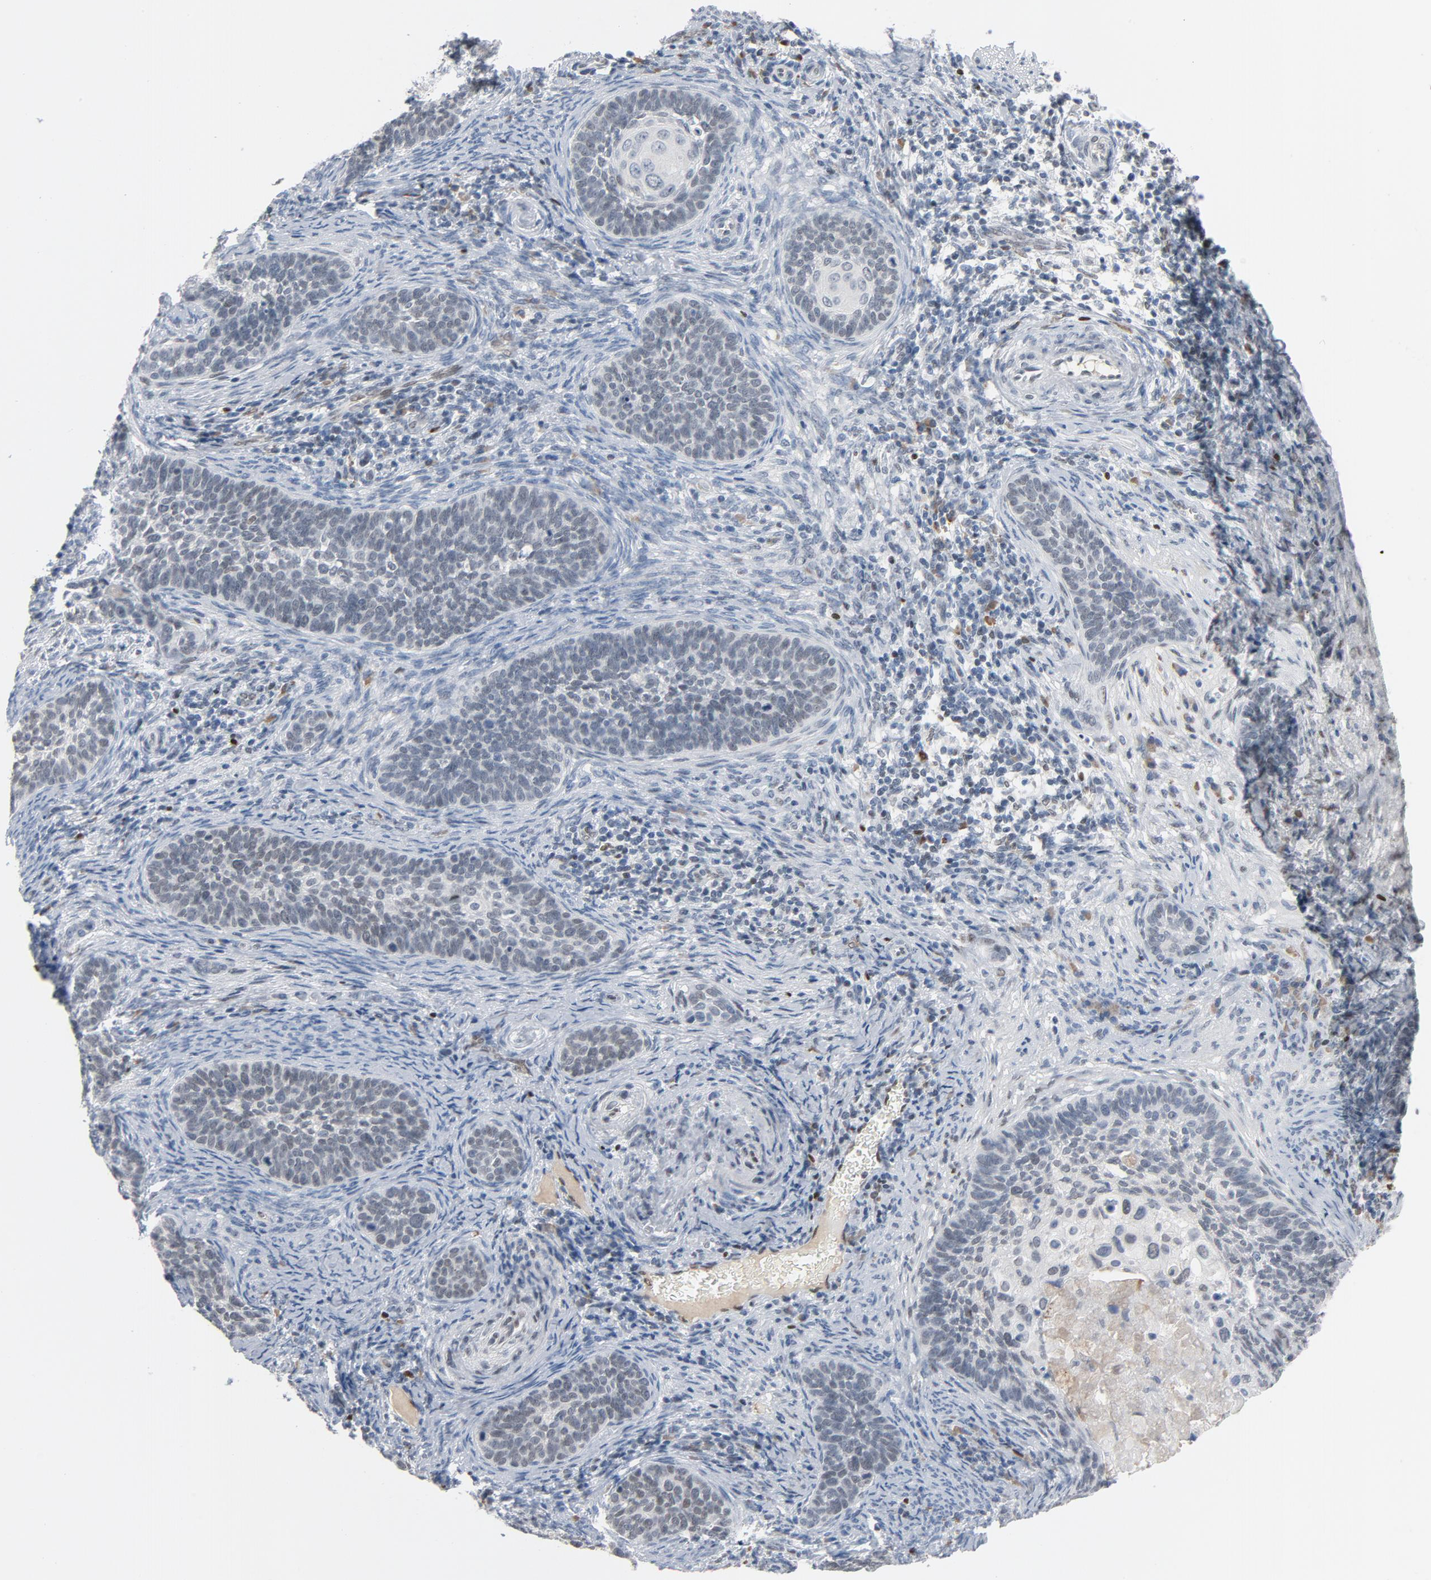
{"staining": {"intensity": "negative", "quantity": "none", "location": "none"}, "tissue": "cervical cancer", "cell_type": "Tumor cells", "image_type": "cancer", "snomed": [{"axis": "morphology", "description": "Squamous cell carcinoma, NOS"}, {"axis": "topography", "description": "Cervix"}], "caption": "Immunohistochemical staining of cervical squamous cell carcinoma displays no significant positivity in tumor cells.", "gene": "FOXP1", "patient": {"sex": "female", "age": 33}}